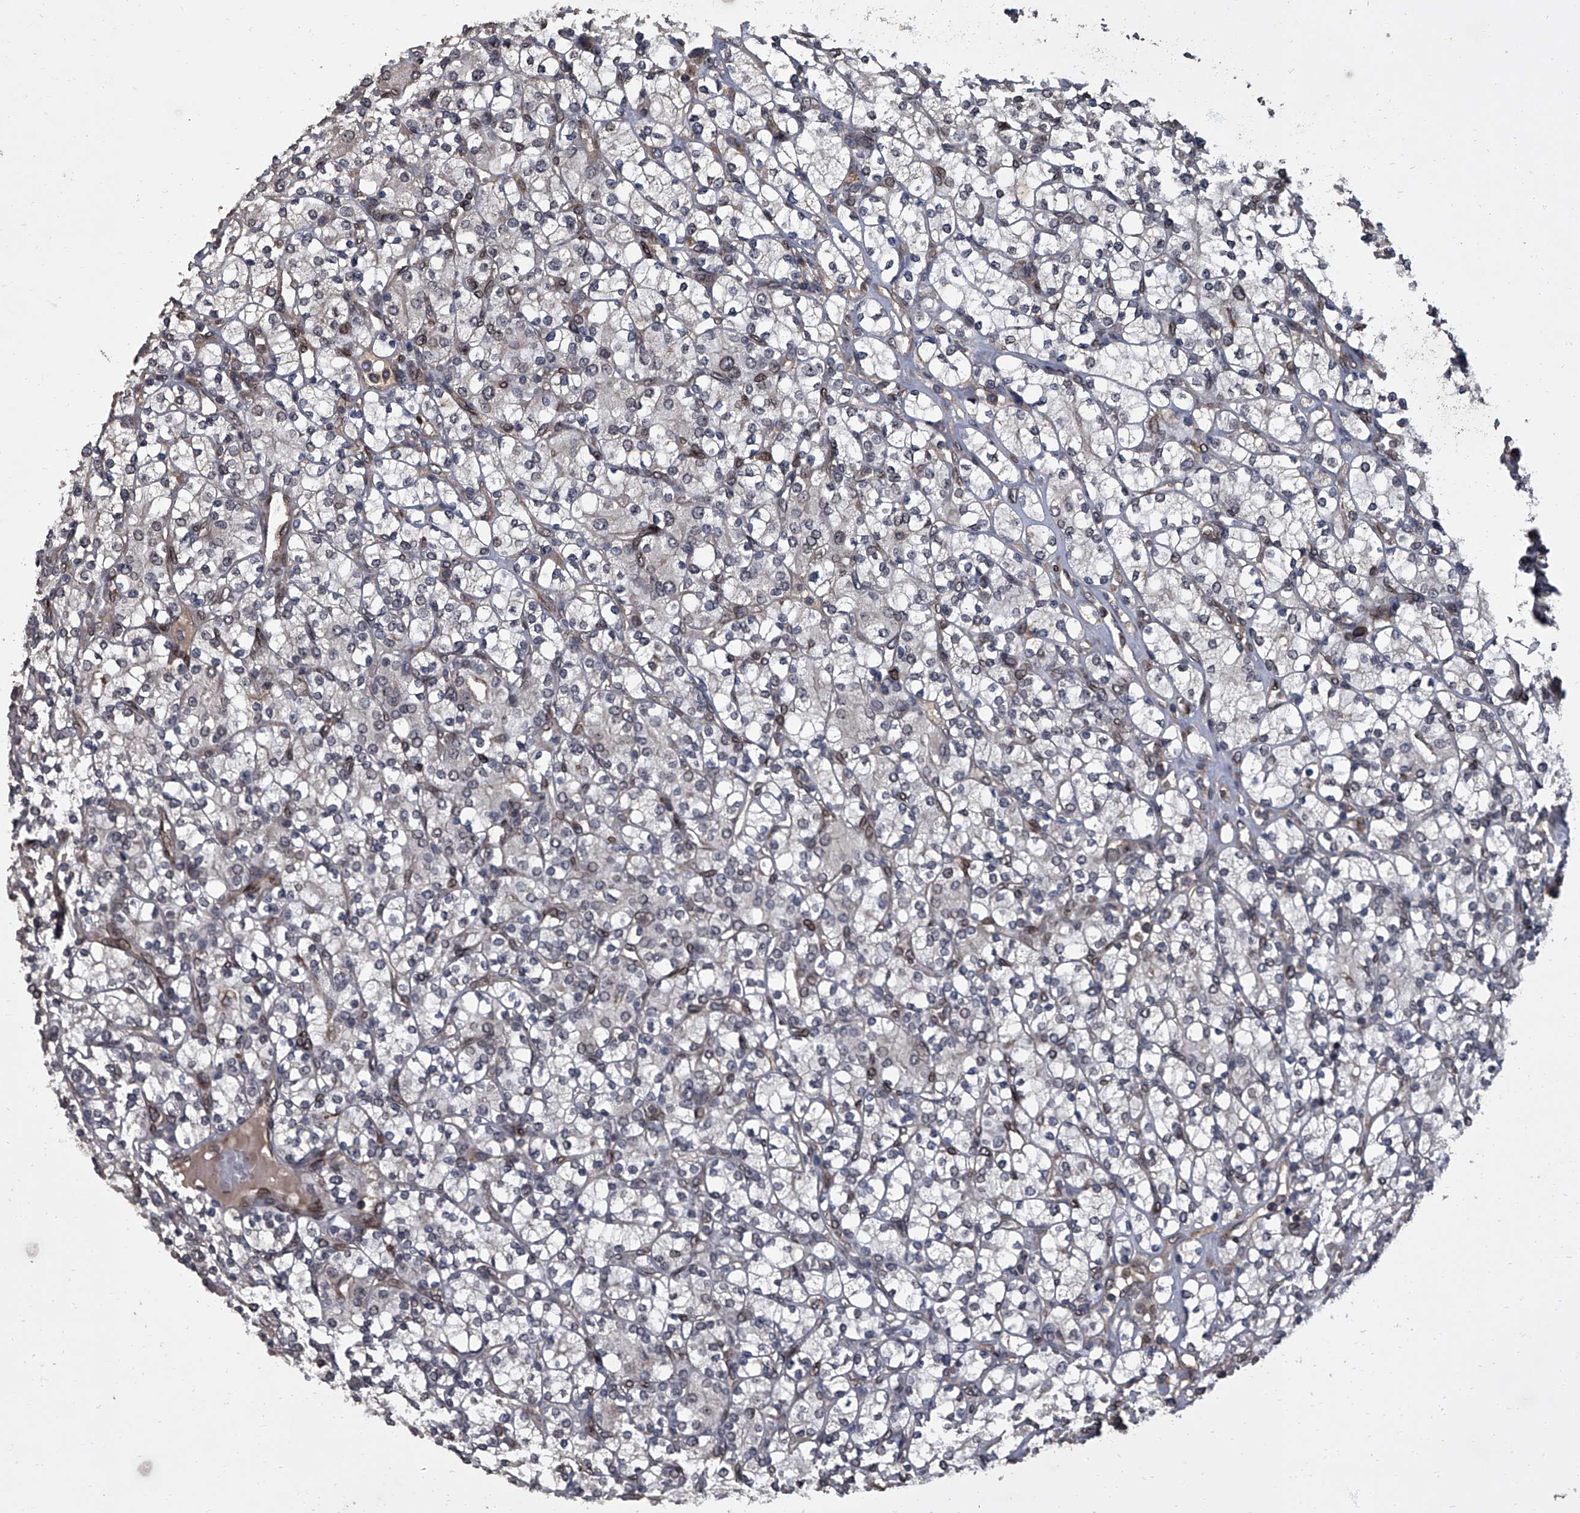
{"staining": {"intensity": "negative", "quantity": "none", "location": "none"}, "tissue": "renal cancer", "cell_type": "Tumor cells", "image_type": "cancer", "snomed": [{"axis": "morphology", "description": "Adenocarcinoma, NOS"}, {"axis": "topography", "description": "Kidney"}], "caption": "IHC photomicrograph of neoplastic tissue: renal cancer (adenocarcinoma) stained with DAB (3,3'-diaminobenzidine) exhibits no significant protein positivity in tumor cells.", "gene": "LRRC8C", "patient": {"sex": "male", "age": 77}}